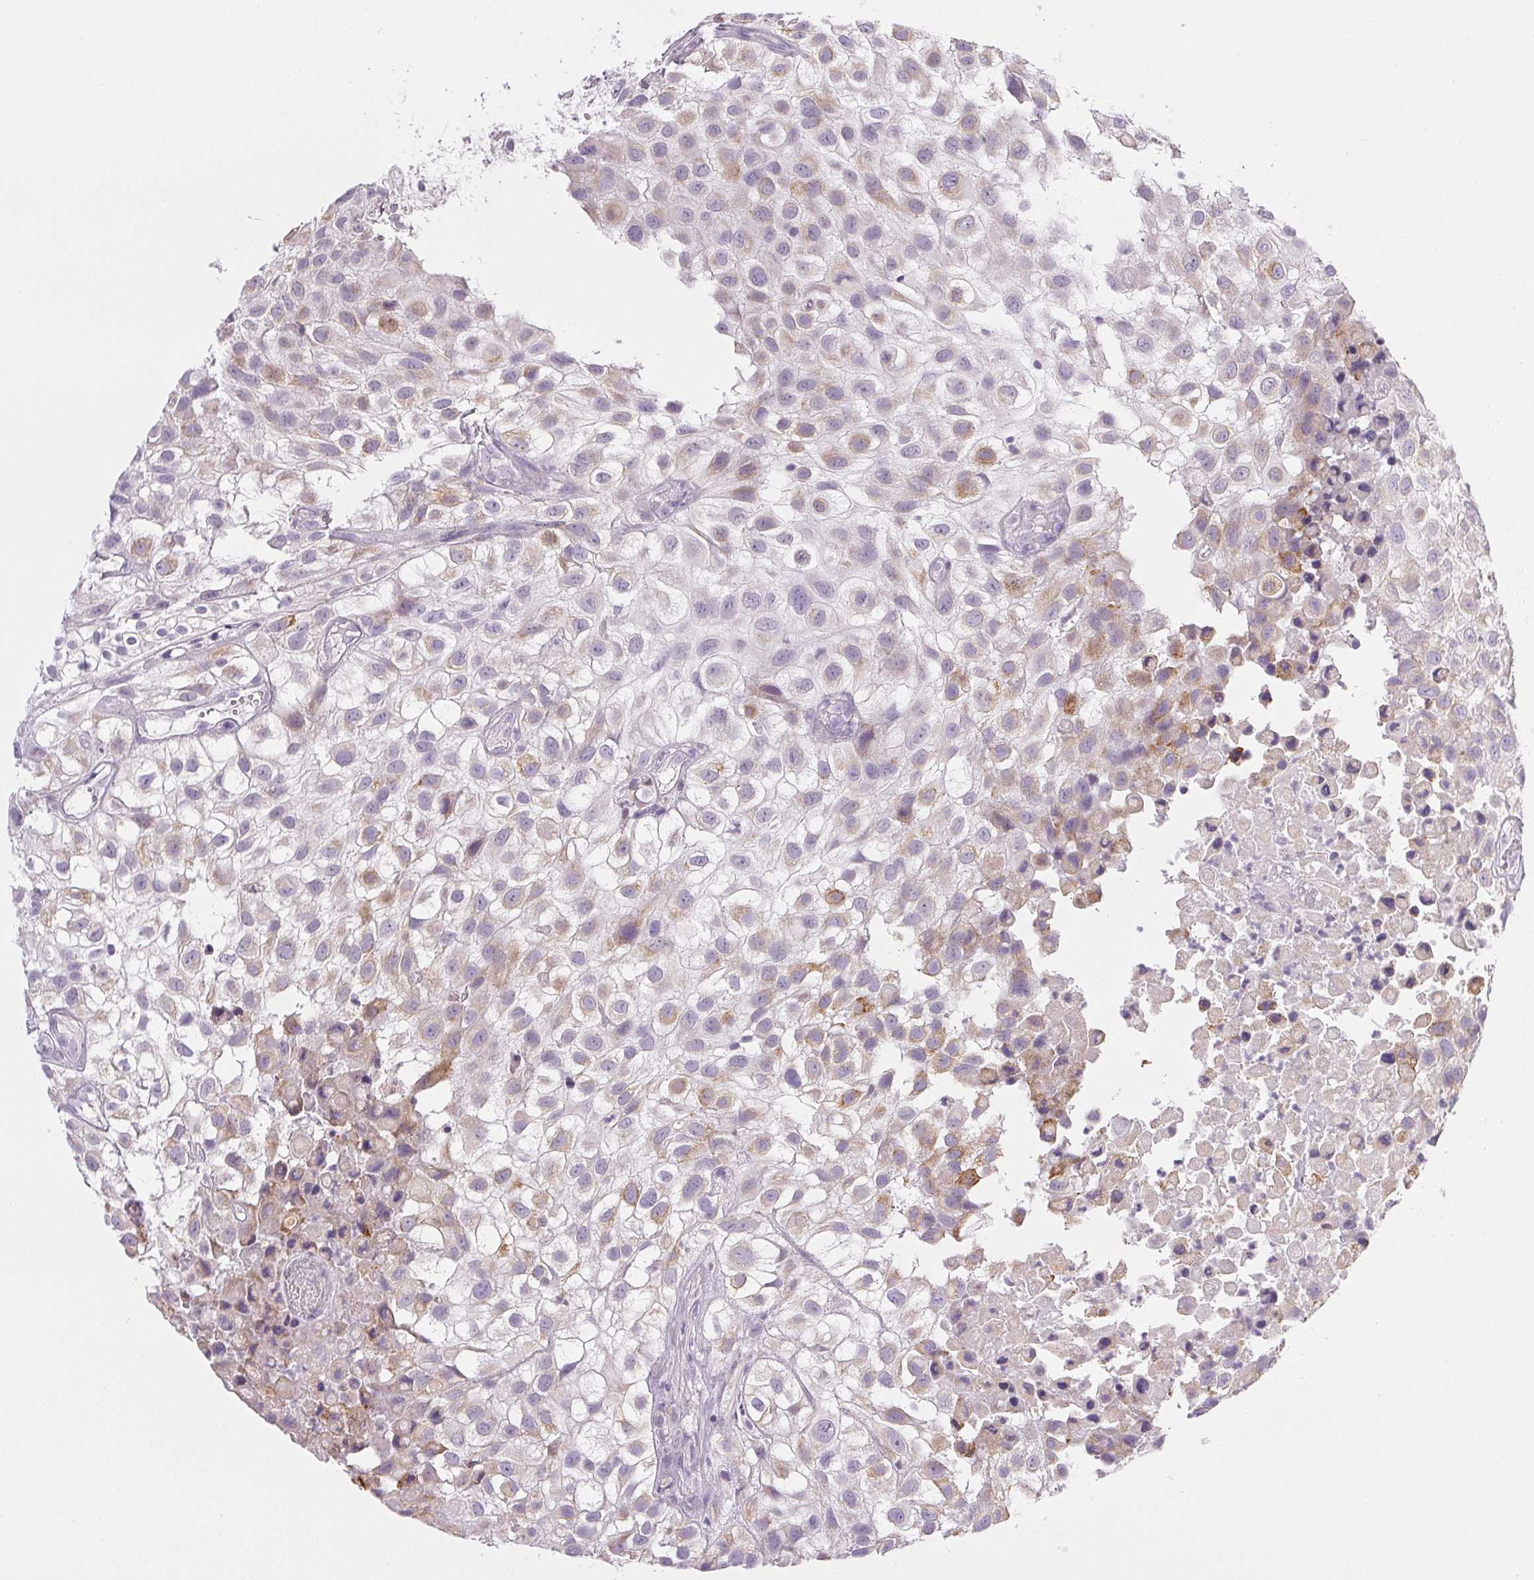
{"staining": {"intensity": "weak", "quantity": "<25%", "location": "cytoplasmic/membranous"}, "tissue": "urothelial cancer", "cell_type": "Tumor cells", "image_type": "cancer", "snomed": [{"axis": "morphology", "description": "Urothelial carcinoma, High grade"}, {"axis": "topography", "description": "Urinary bladder"}], "caption": "This is an immunohistochemistry (IHC) micrograph of human high-grade urothelial carcinoma. There is no positivity in tumor cells.", "gene": "COL7A1", "patient": {"sex": "male", "age": 56}}